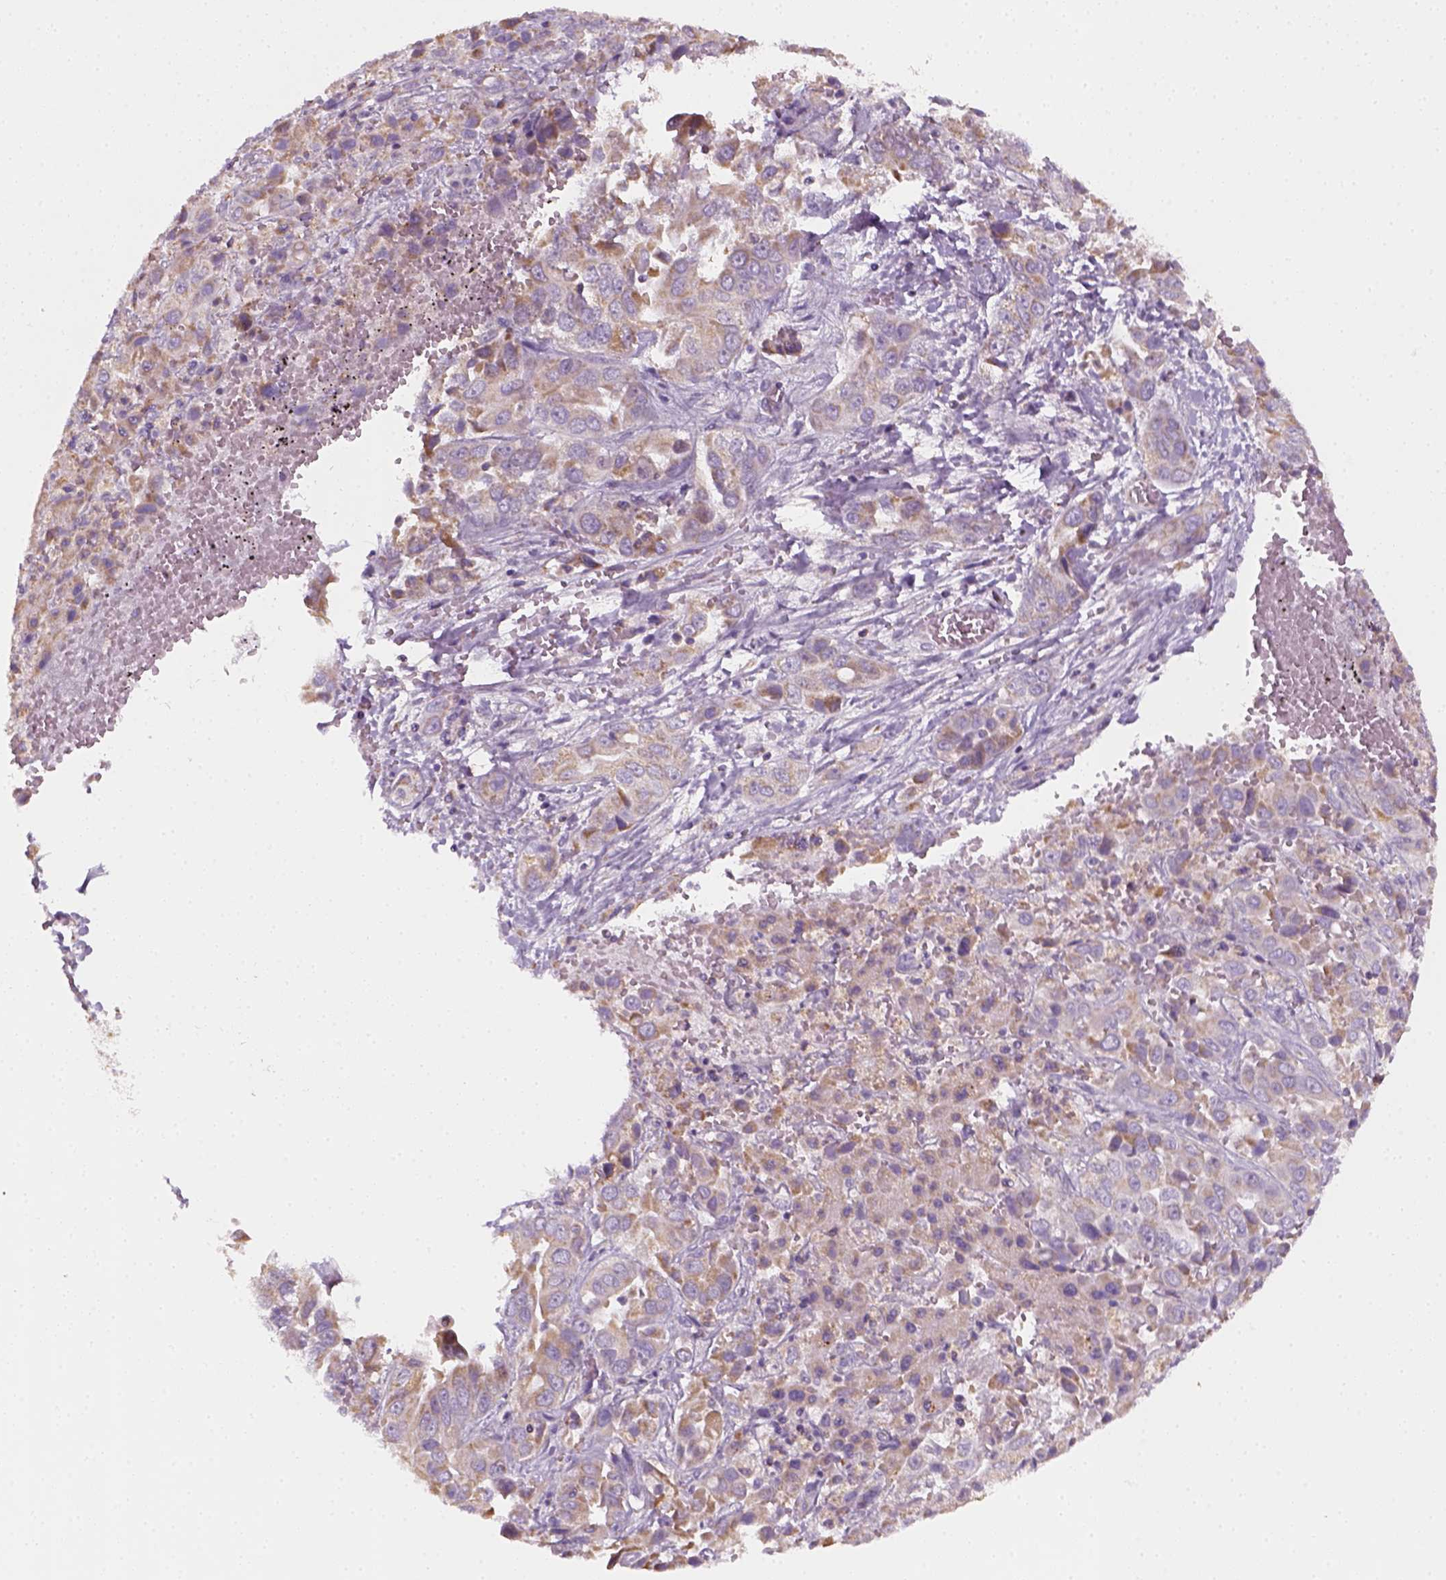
{"staining": {"intensity": "weak", "quantity": ">75%", "location": "cytoplasmic/membranous"}, "tissue": "liver cancer", "cell_type": "Tumor cells", "image_type": "cancer", "snomed": [{"axis": "morphology", "description": "Cholangiocarcinoma"}, {"axis": "topography", "description": "Liver"}], "caption": "A photomicrograph showing weak cytoplasmic/membranous positivity in approximately >75% of tumor cells in liver cancer (cholangiocarcinoma), as visualized by brown immunohistochemical staining.", "gene": "AWAT2", "patient": {"sex": "female", "age": 52}}